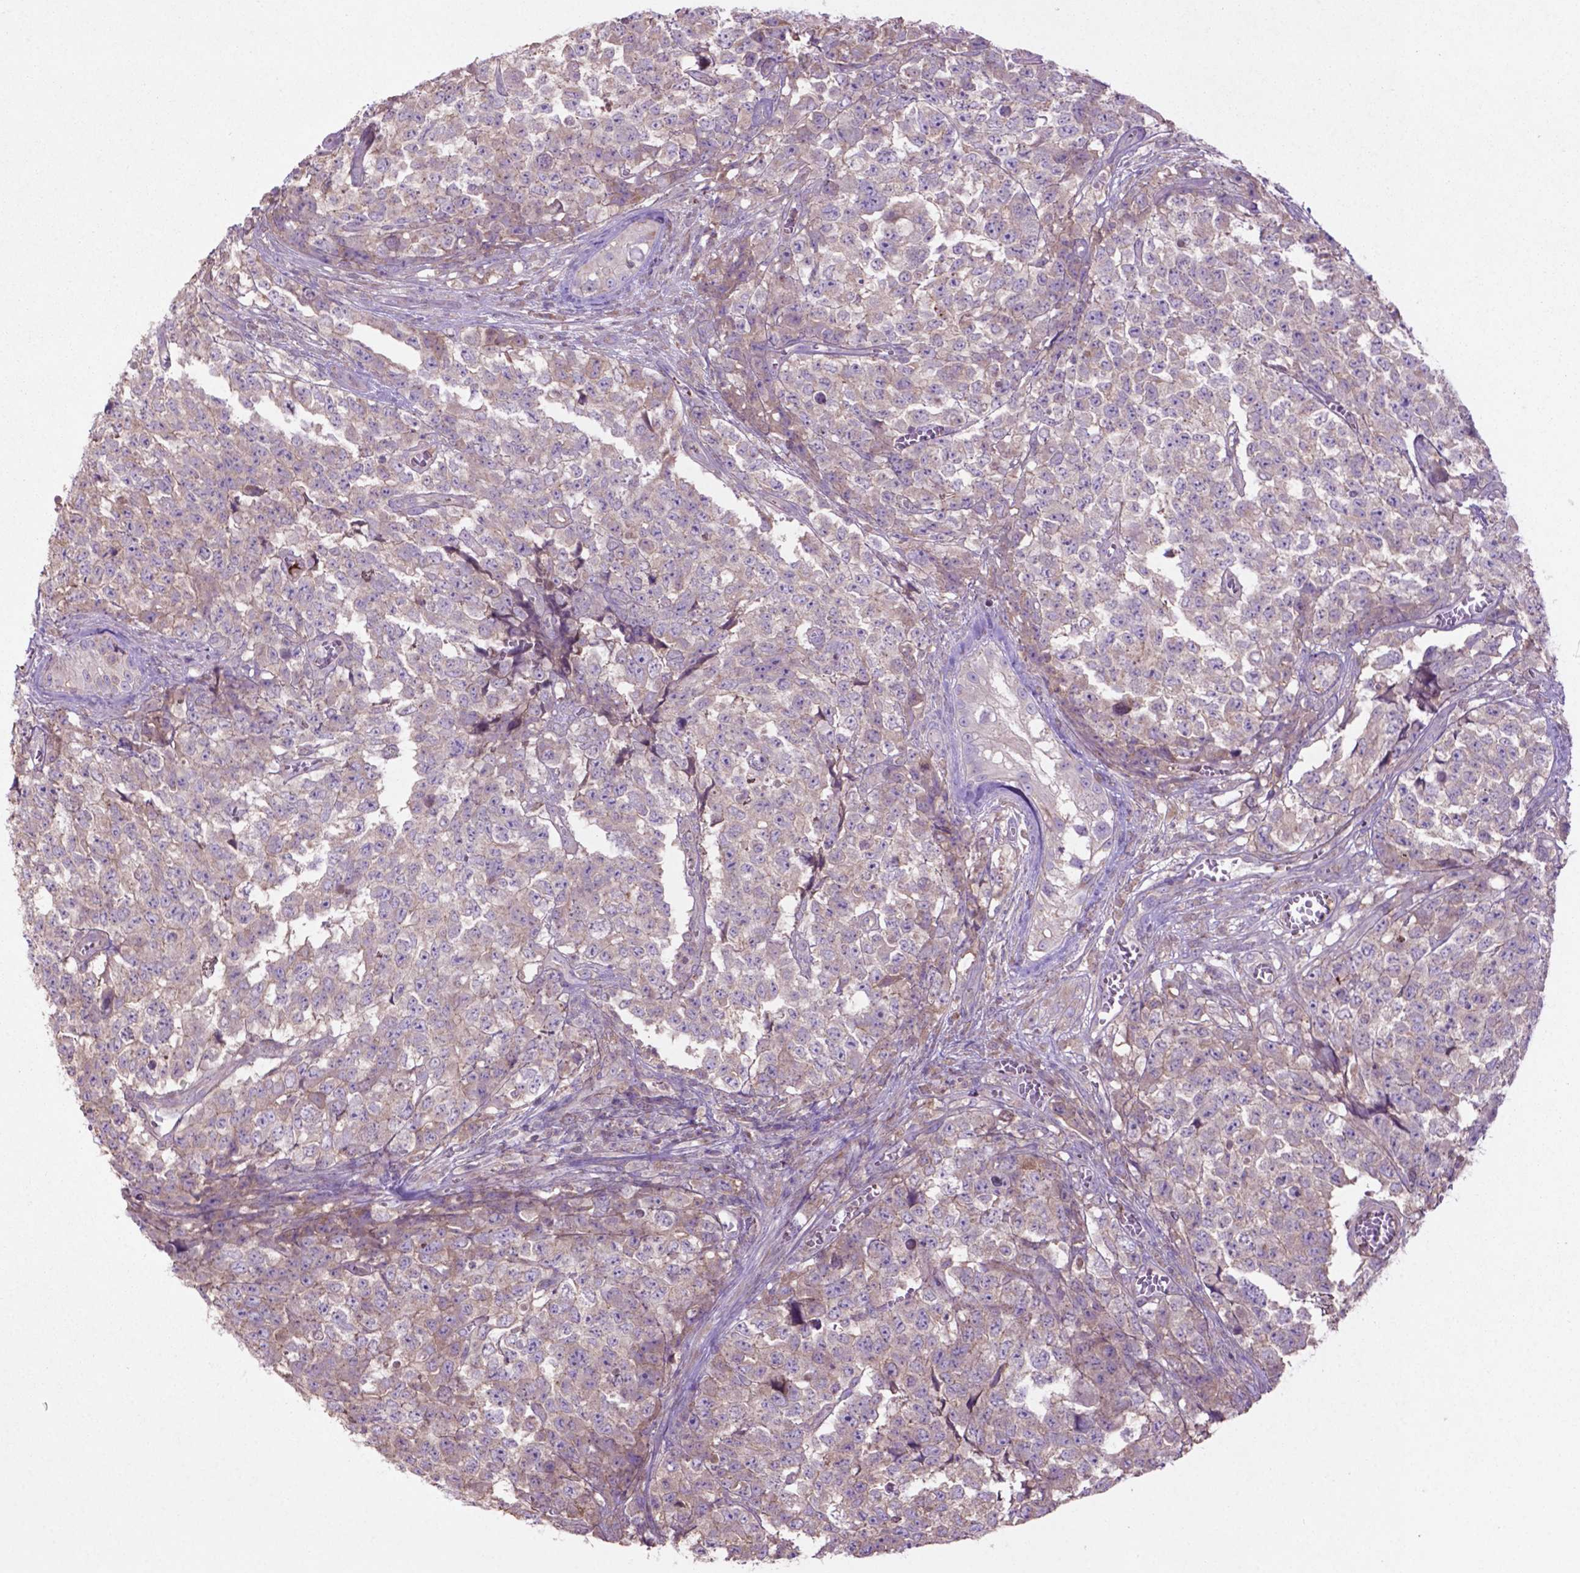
{"staining": {"intensity": "negative", "quantity": "none", "location": "none"}, "tissue": "testis cancer", "cell_type": "Tumor cells", "image_type": "cancer", "snomed": [{"axis": "morphology", "description": "Carcinoma, Embryonal, NOS"}, {"axis": "topography", "description": "Testis"}], "caption": "This is an IHC micrograph of testis cancer. There is no expression in tumor cells.", "gene": "BMP4", "patient": {"sex": "male", "age": 23}}